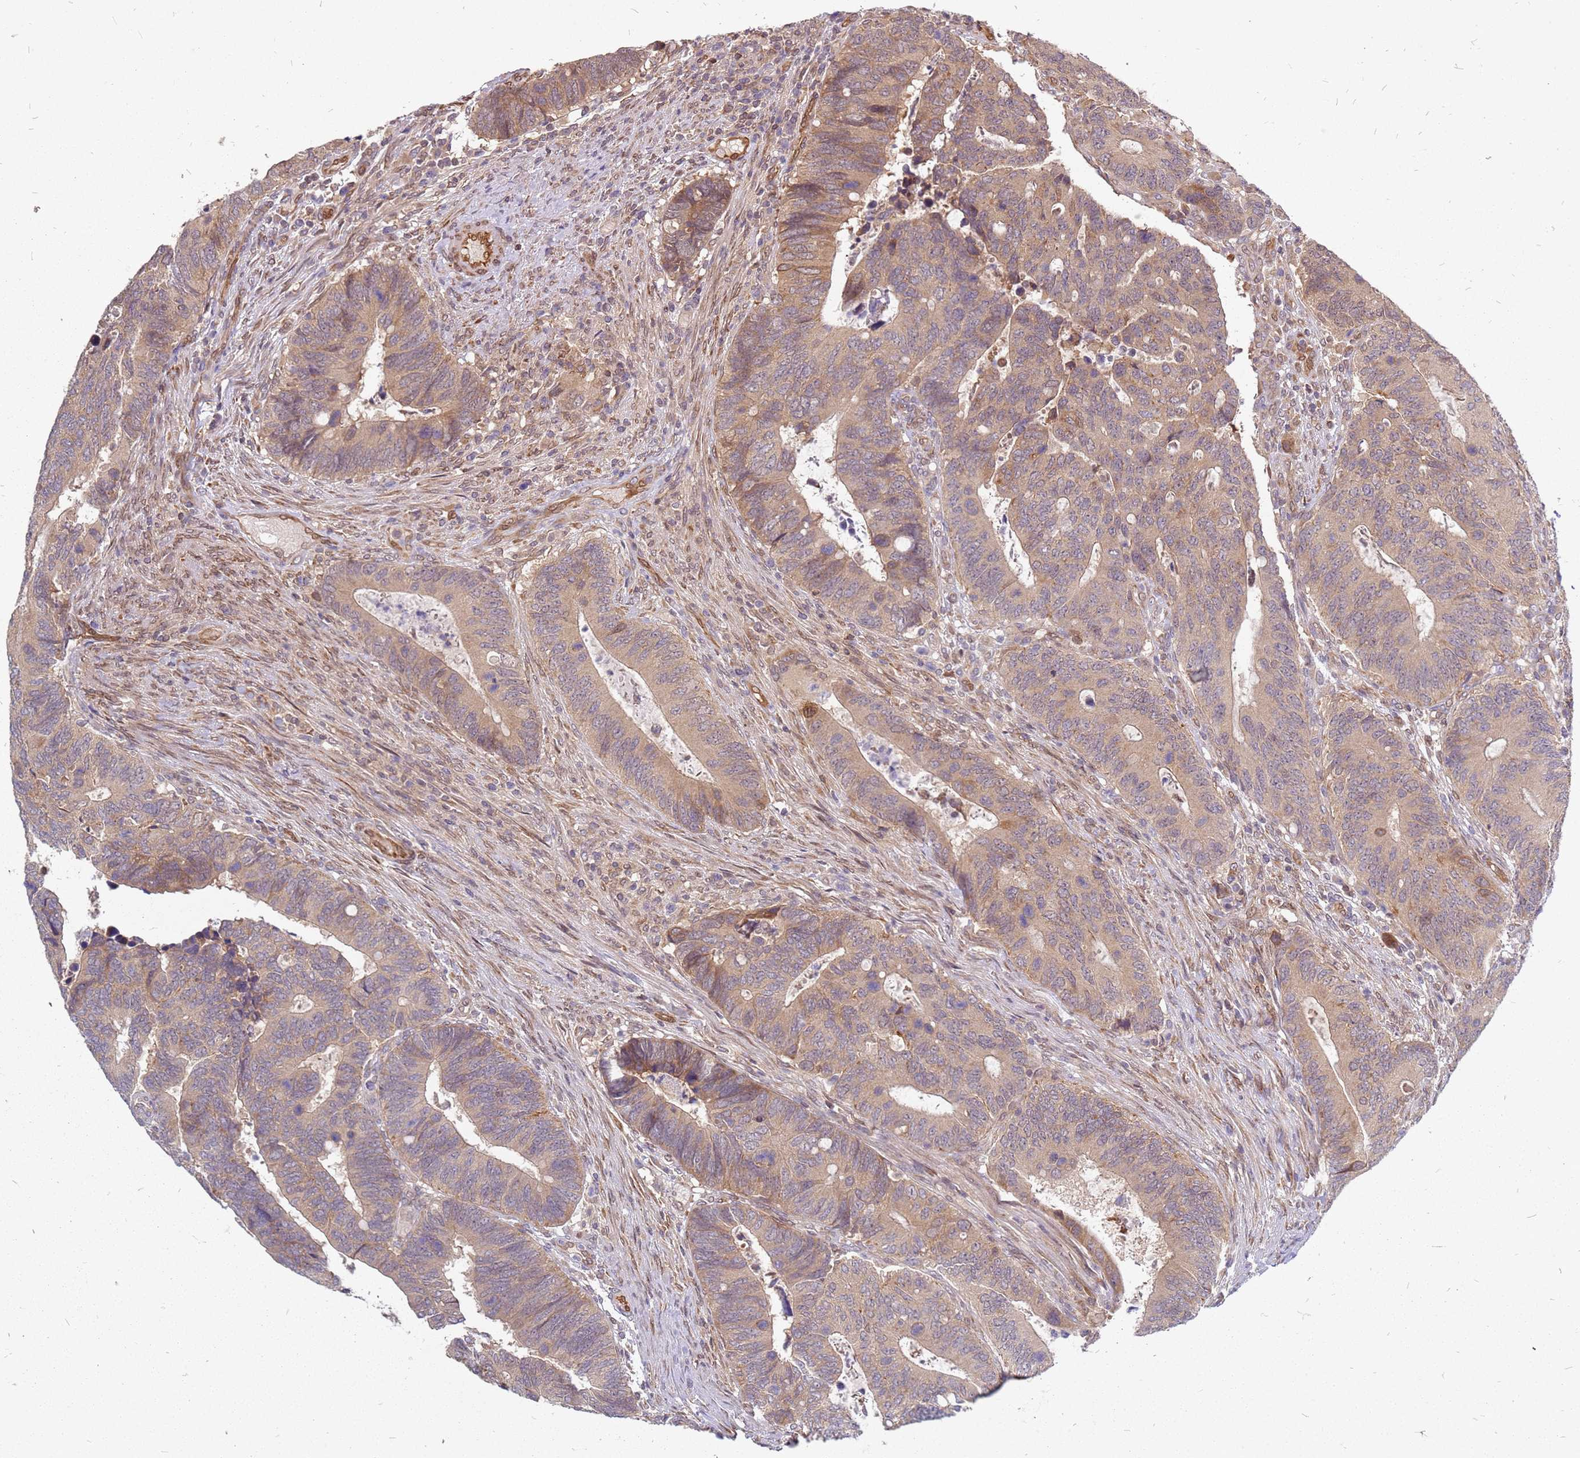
{"staining": {"intensity": "moderate", "quantity": "25%-75%", "location": "cytoplasmic/membranous"}, "tissue": "colorectal cancer", "cell_type": "Tumor cells", "image_type": "cancer", "snomed": [{"axis": "morphology", "description": "Adenocarcinoma, NOS"}, {"axis": "topography", "description": "Colon"}], "caption": "A photomicrograph showing moderate cytoplasmic/membranous staining in approximately 25%-75% of tumor cells in adenocarcinoma (colorectal), as visualized by brown immunohistochemical staining.", "gene": "NUDT14", "patient": {"sex": "male", "age": 87}}